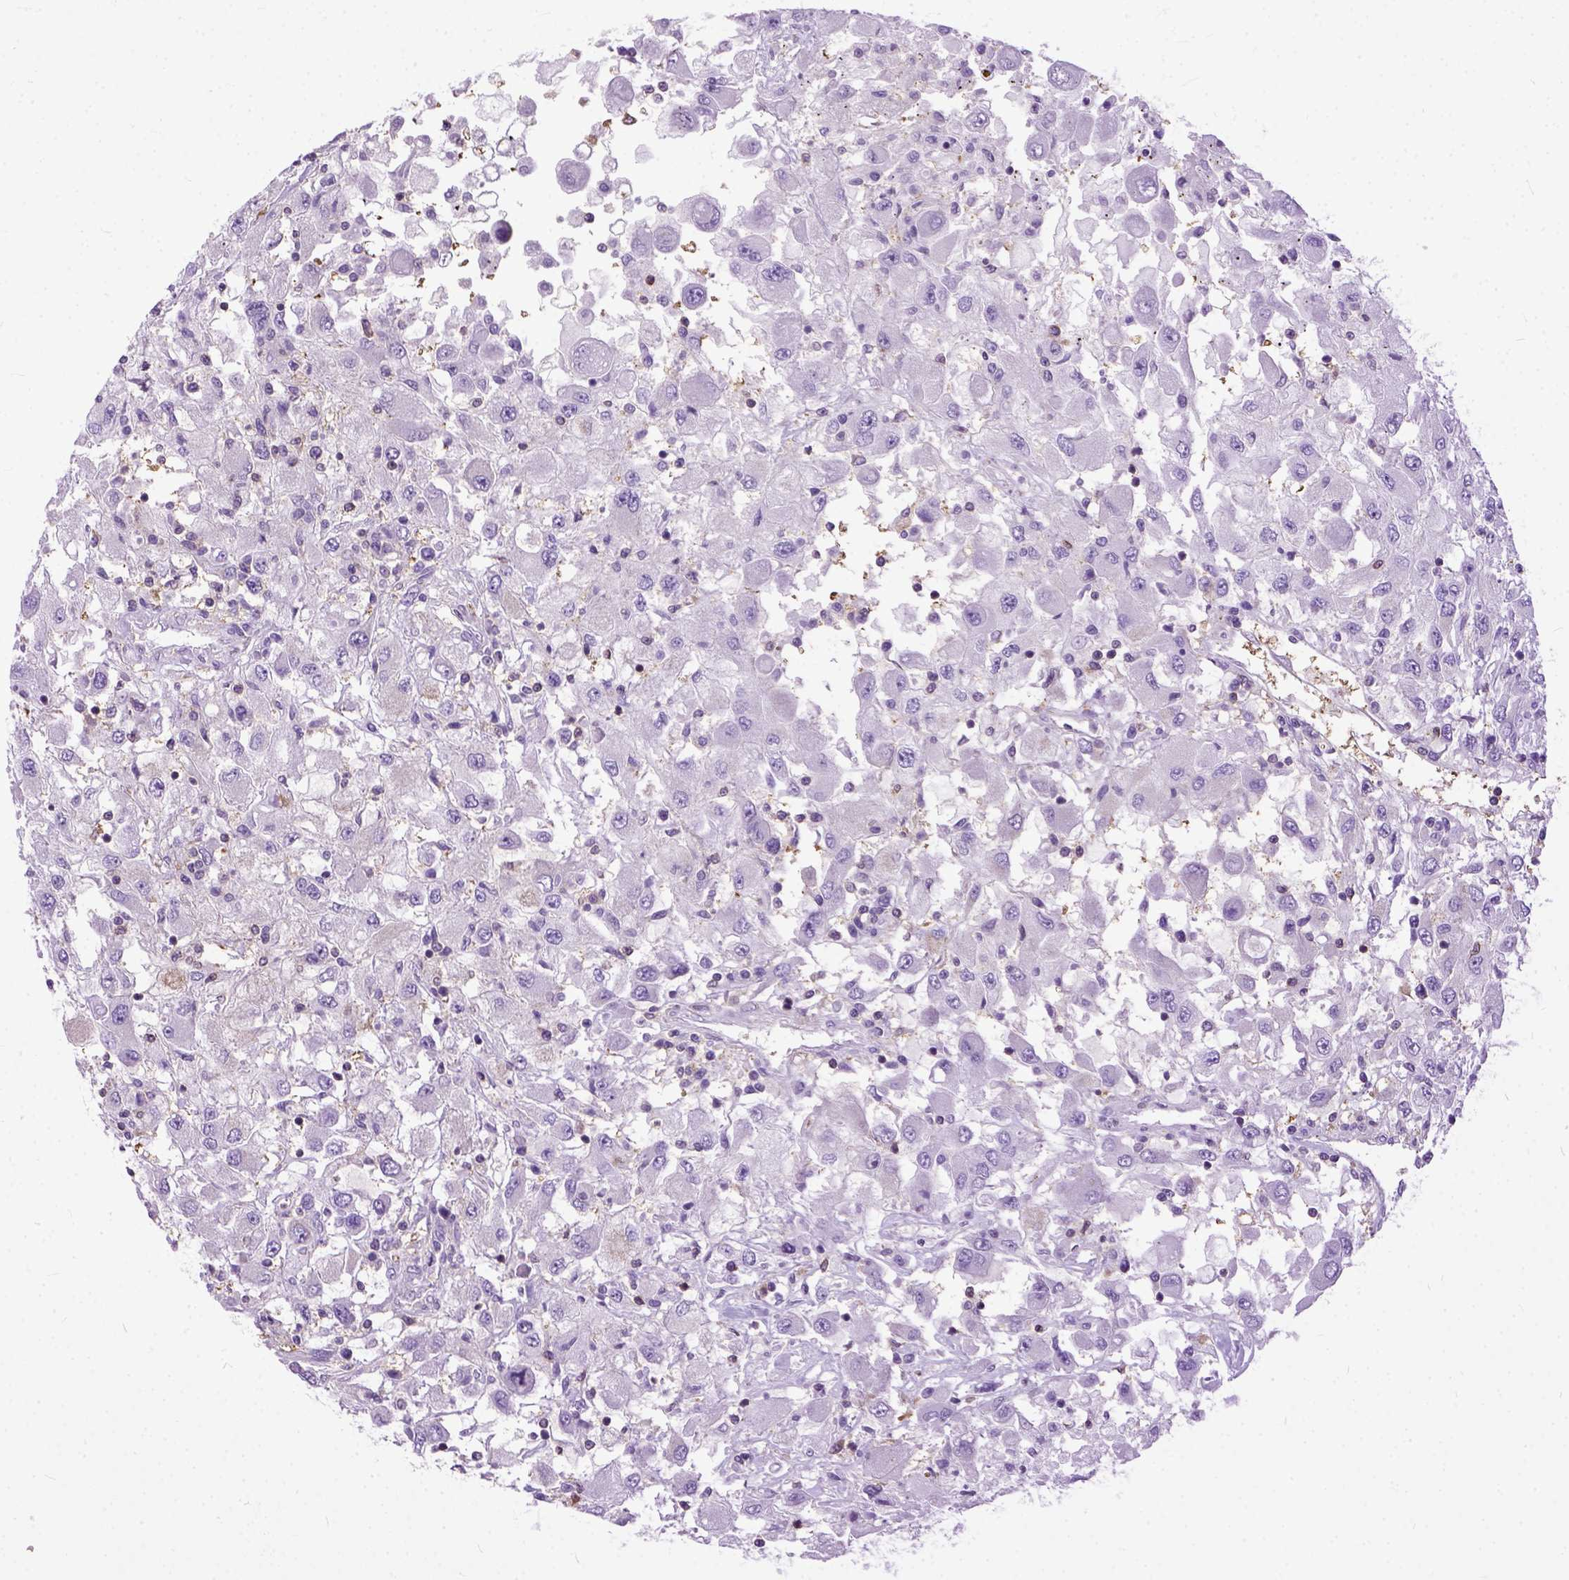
{"staining": {"intensity": "negative", "quantity": "none", "location": "none"}, "tissue": "renal cancer", "cell_type": "Tumor cells", "image_type": "cancer", "snomed": [{"axis": "morphology", "description": "Adenocarcinoma, NOS"}, {"axis": "topography", "description": "Kidney"}], "caption": "This is a photomicrograph of immunohistochemistry (IHC) staining of renal cancer, which shows no staining in tumor cells.", "gene": "NAMPT", "patient": {"sex": "female", "age": 67}}